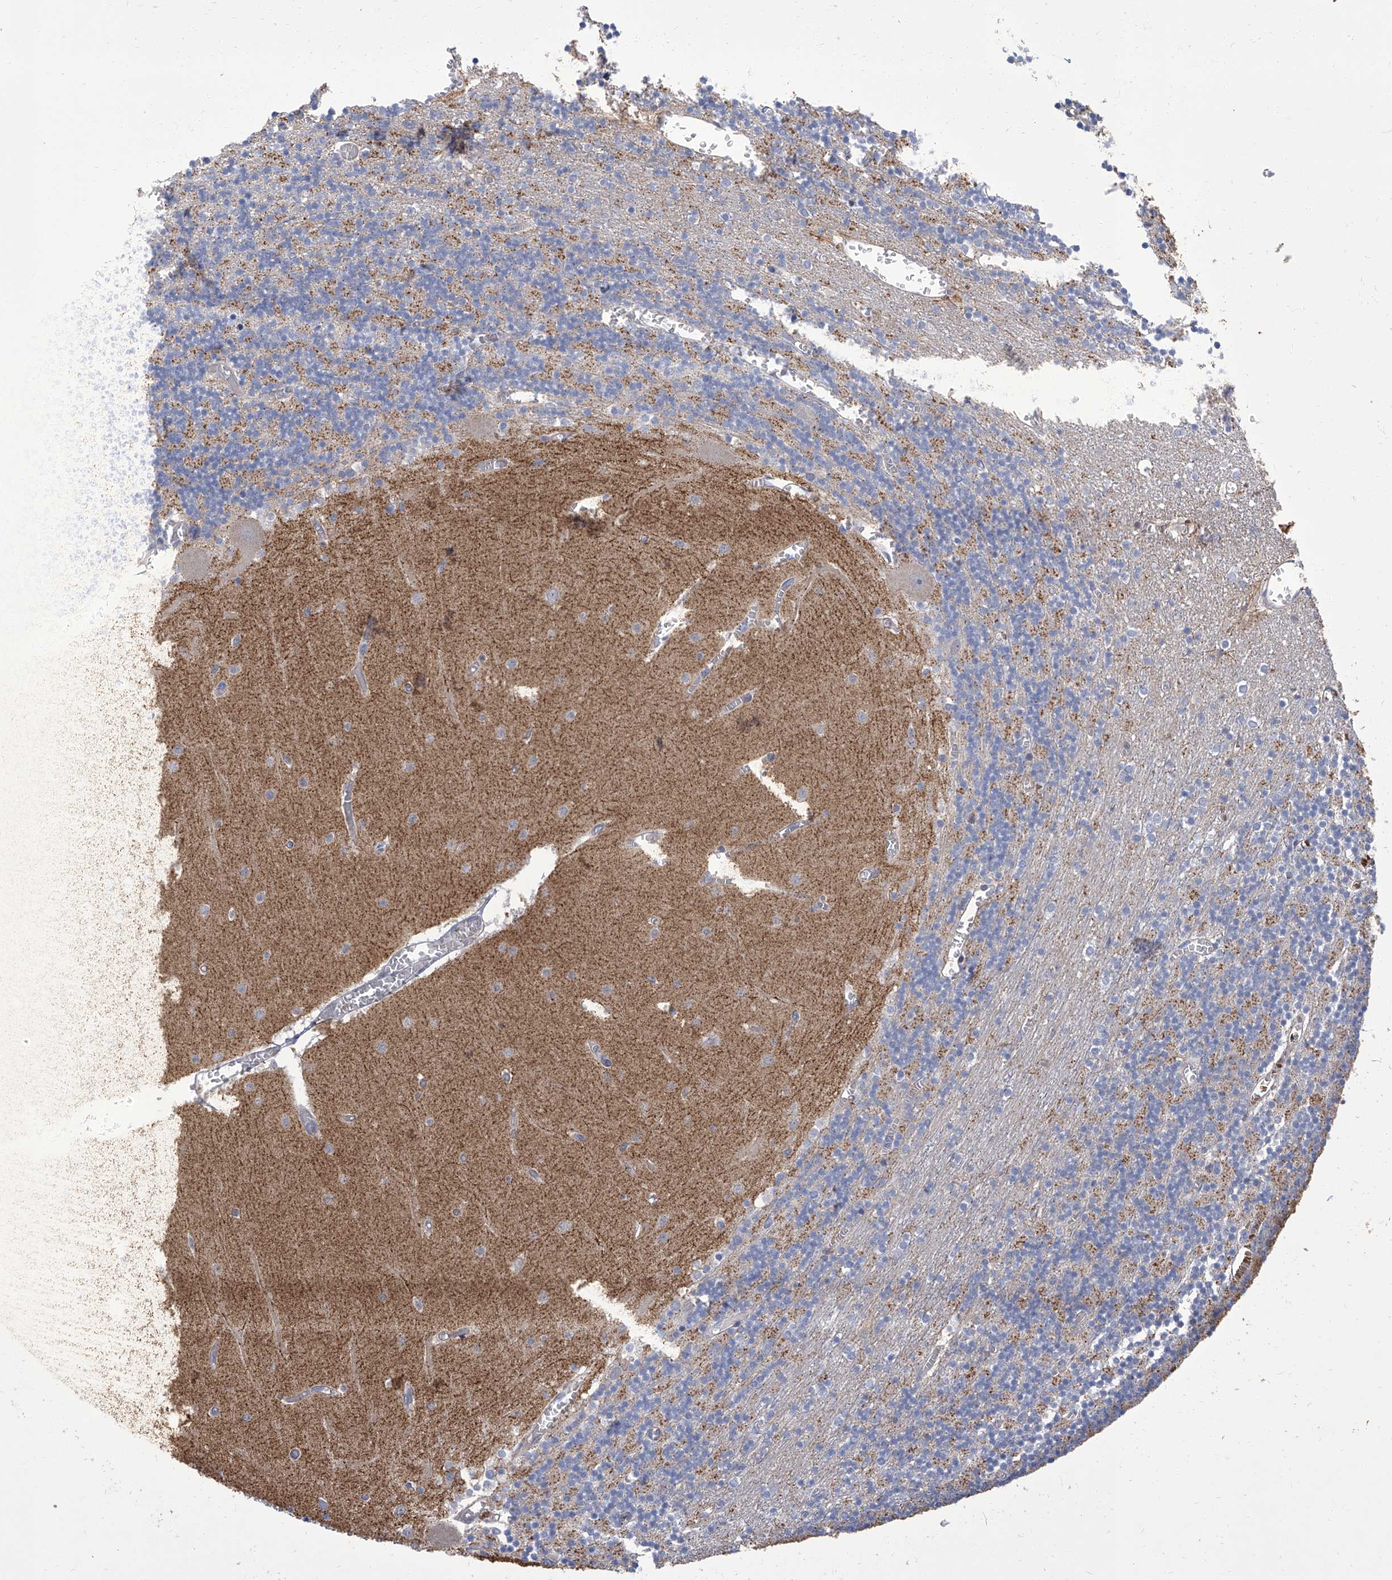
{"staining": {"intensity": "moderate", "quantity": "25%-75%", "location": "cytoplasmic/membranous"}, "tissue": "cerebellum", "cell_type": "Cells in granular layer", "image_type": "normal", "snomed": [{"axis": "morphology", "description": "Normal tissue, NOS"}, {"axis": "topography", "description": "Cerebellum"}], "caption": "This histopathology image shows IHC staining of benign cerebellum, with medium moderate cytoplasmic/membranous expression in approximately 25%-75% of cells in granular layer.", "gene": "PARD3", "patient": {"sex": "female", "age": 28}}